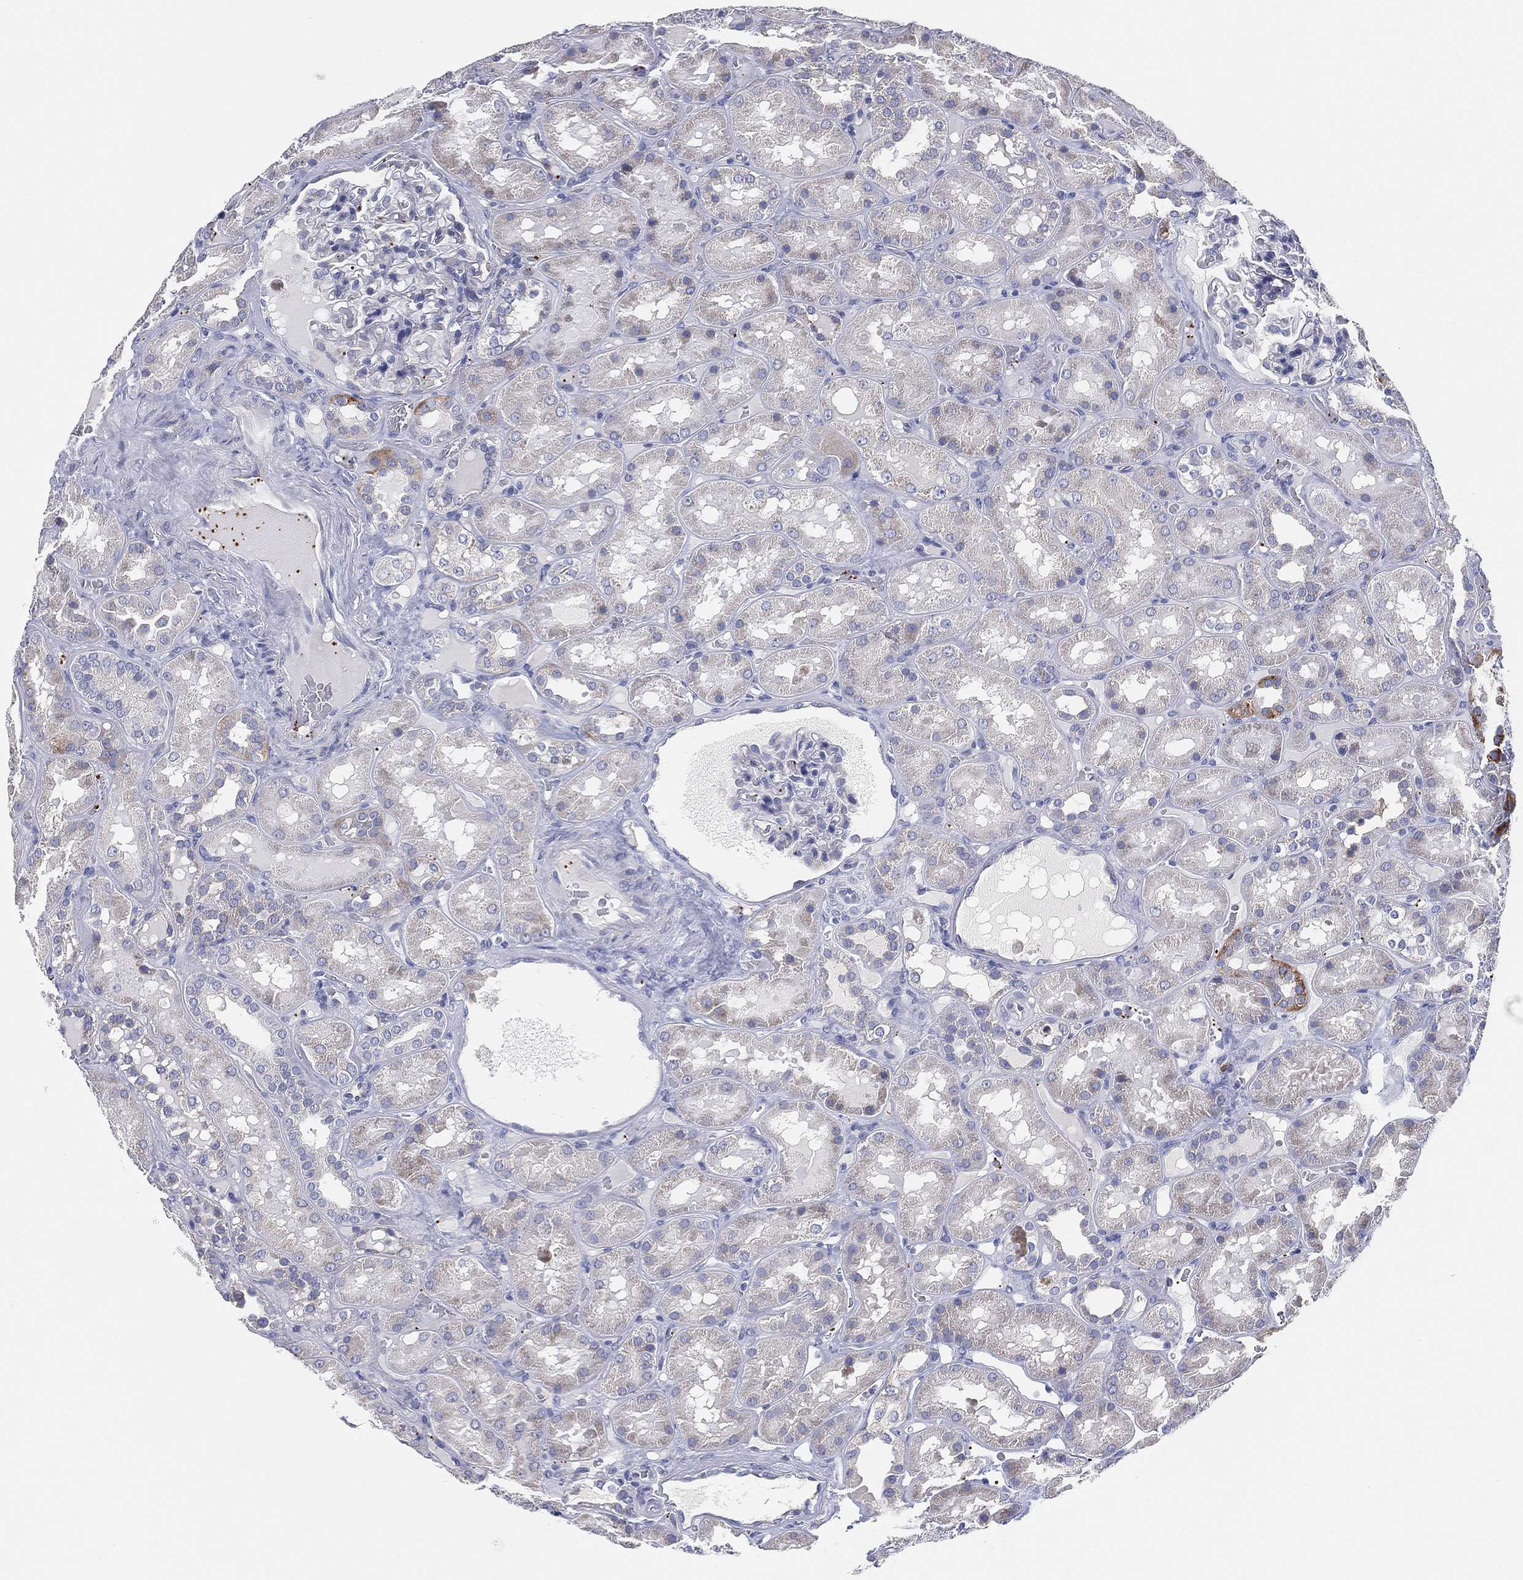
{"staining": {"intensity": "negative", "quantity": "none", "location": "none"}, "tissue": "kidney", "cell_type": "Cells in glomeruli", "image_type": "normal", "snomed": [{"axis": "morphology", "description": "Normal tissue, NOS"}, {"axis": "topography", "description": "Kidney"}], "caption": "Immunohistochemistry (IHC) of unremarkable human kidney demonstrates no staining in cells in glomeruli.", "gene": "TMEM40", "patient": {"sex": "male", "age": 73}}